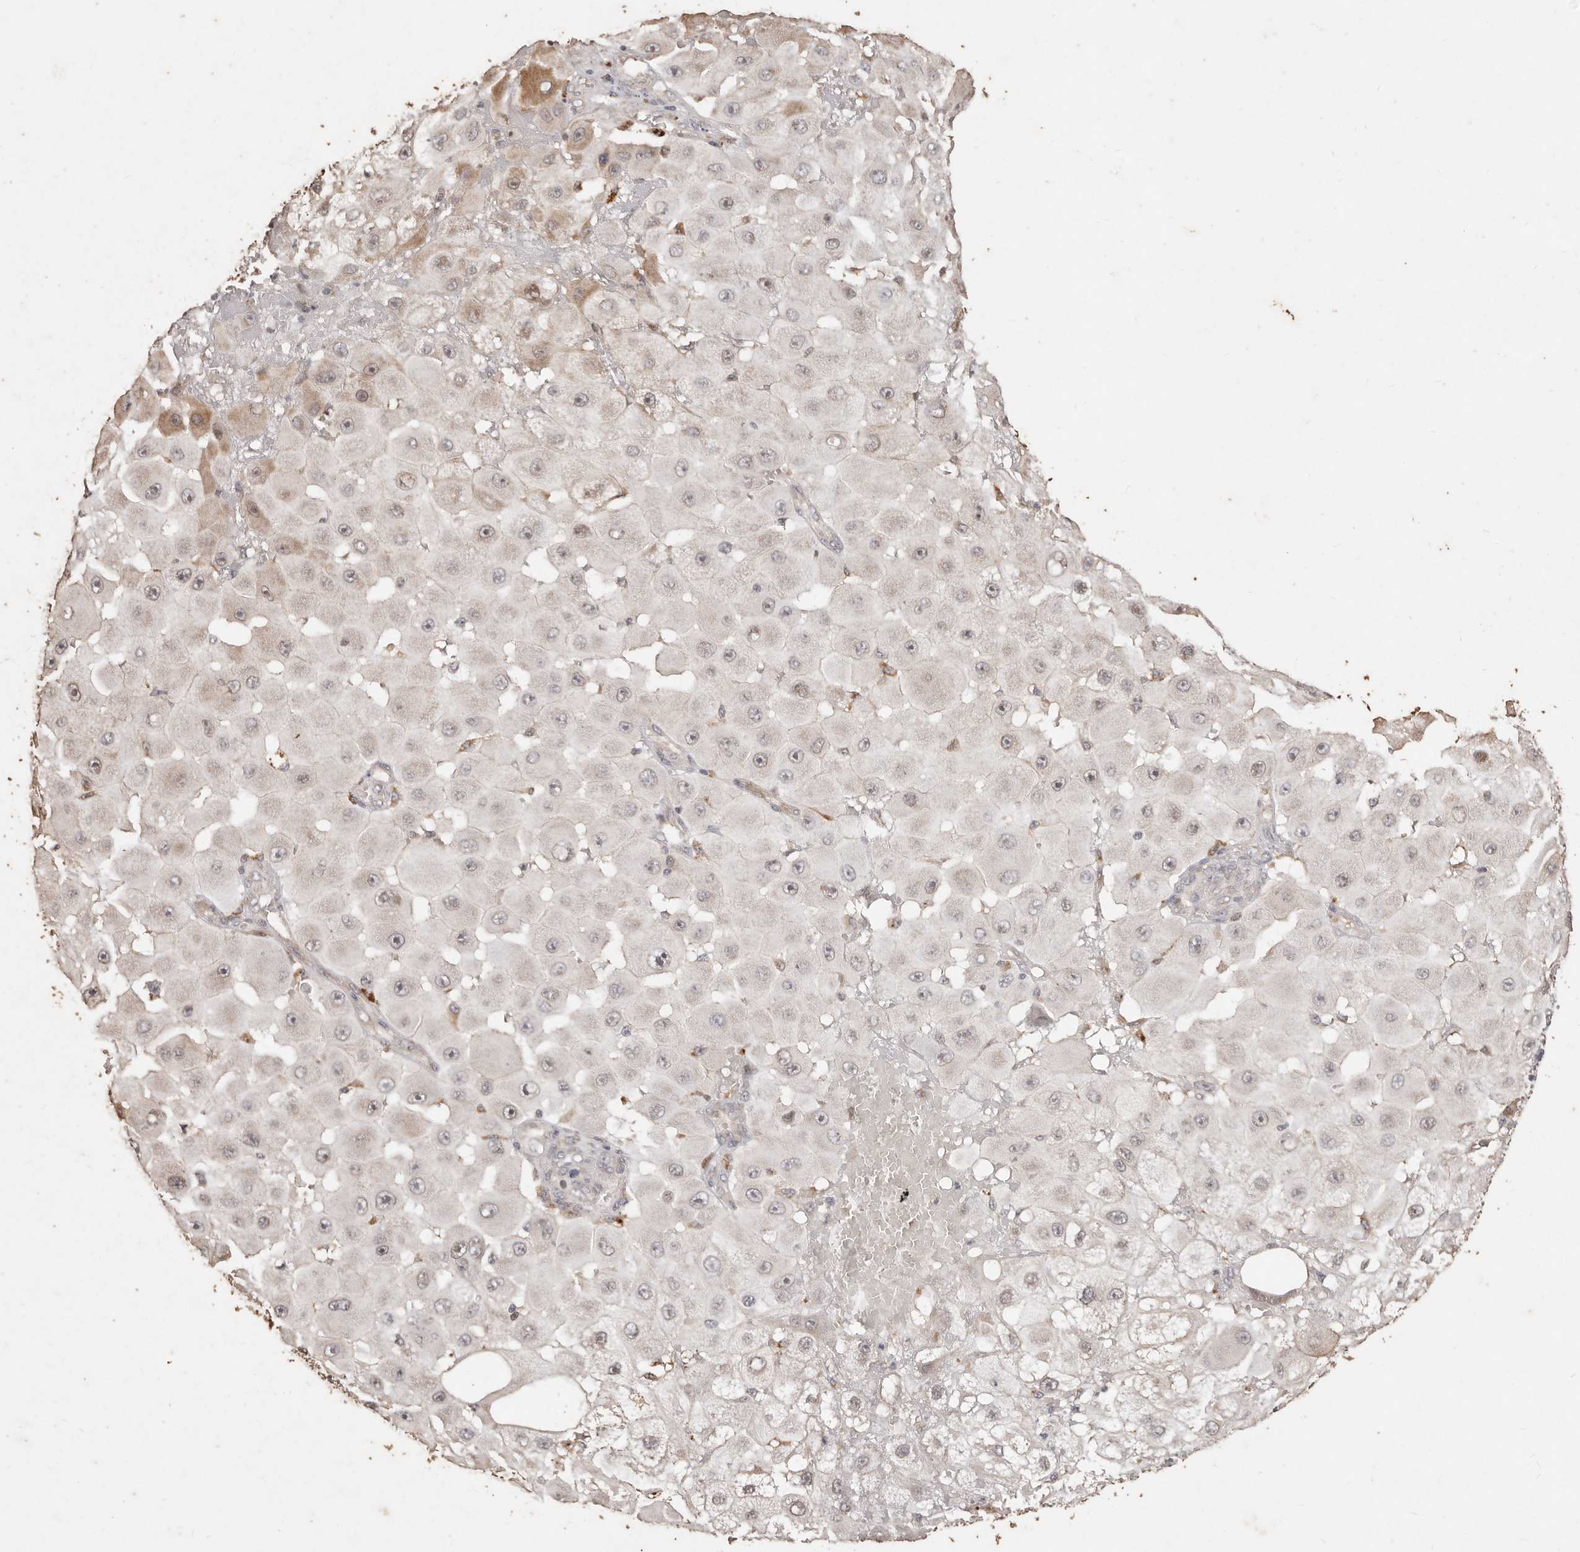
{"staining": {"intensity": "weak", "quantity": "<25%", "location": "cytoplasmic/membranous"}, "tissue": "melanoma", "cell_type": "Tumor cells", "image_type": "cancer", "snomed": [{"axis": "morphology", "description": "Malignant melanoma, NOS"}, {"axis": "topography", "description": "Skin"}], "caption": "Human melanoma stained for a protein using immunohistochemistry (IHC) exhibits no positivity in tumor cells.", "gene": "KIF9", "patient": {"sex": "female", "age": 81}}